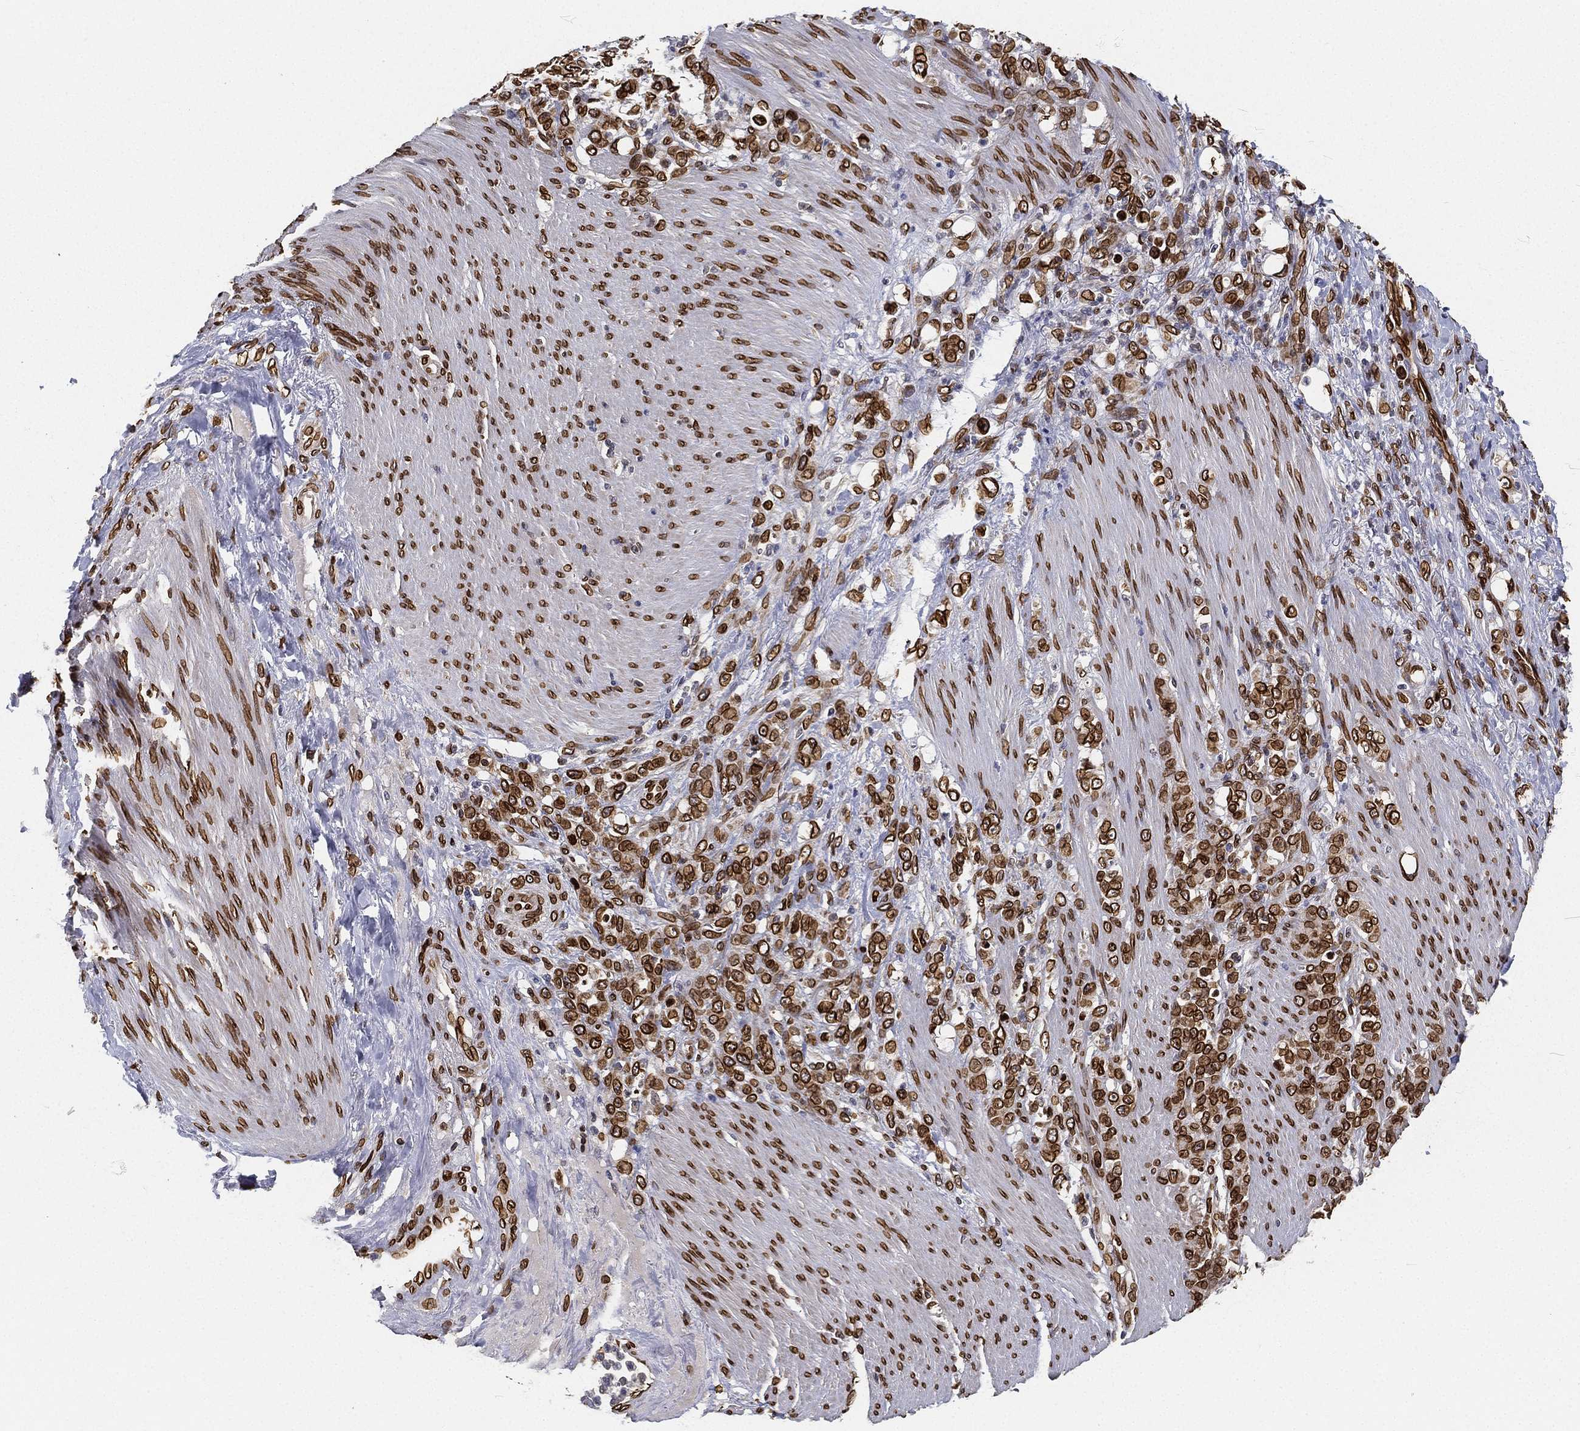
{"staining": {"intensity": "strong", "quantity": ">75%", "location": "cytoplasmic/membranous,nuclear"}, "tissue": "stomach cancer", "cell_type": "Tumor cells", "image_type": "cancer", "snomed": [{"axis": "morphology", "description": "Adenocarcinoma, NOS"}, {"axis": "topography", "description": "Stomach"}], "caption": "An immunohistochemistry (IHC) image of neoplastic tissue is shown. Protein staining in brown highlights strong cytoplasmic/membranous and nuclear positivity in adenocarcinoma (stomach) within tumor cells.", "gene": "PALB2", "patient": {"sex": "female", "age": 79}}